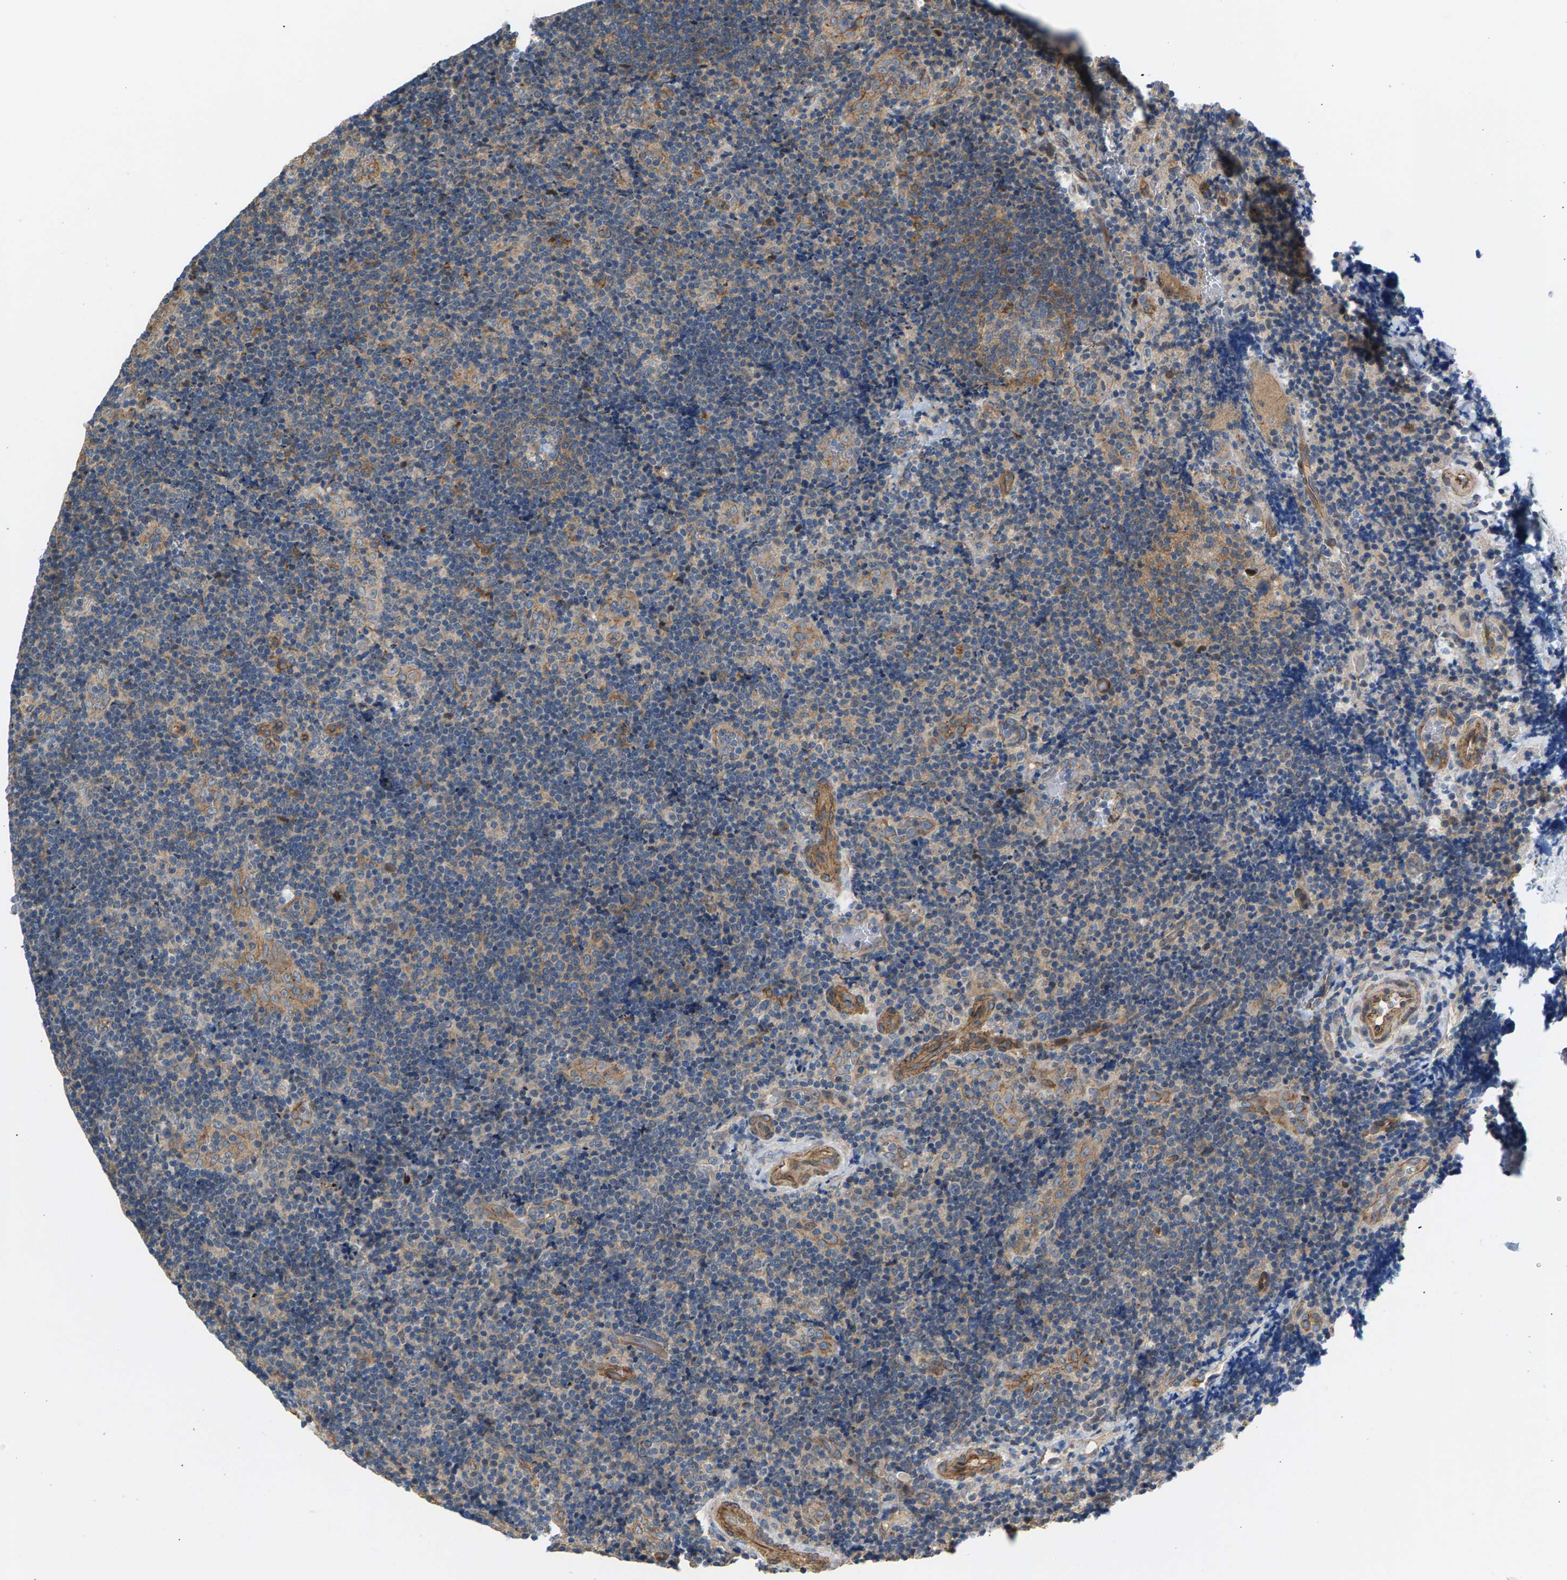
{"staining": {"intensity": "moderate", "quantity": "25%-75%", "location": "cytoplasmic/membranous"}, "tissue": "lymphoma", "cell_type": "Tumor cells", "image_type": "cancer", "snomed": [{"axis": "morphology", "description": "Malignant lymphoma, non-Hodgkin's type, High grade"}, {"axis": "topography", "description": "Tonsil"}], "caption": "Immunohistochemical staining of malignant lymphoma, non-Hodgkin's type (high-grade) shows moderate cytoplasmic/membranous protein expression in approximately 25%-75% of tumor cells.", "gene": "KRTAP27-1", "patient": {"sex": "female", "age": 36}}